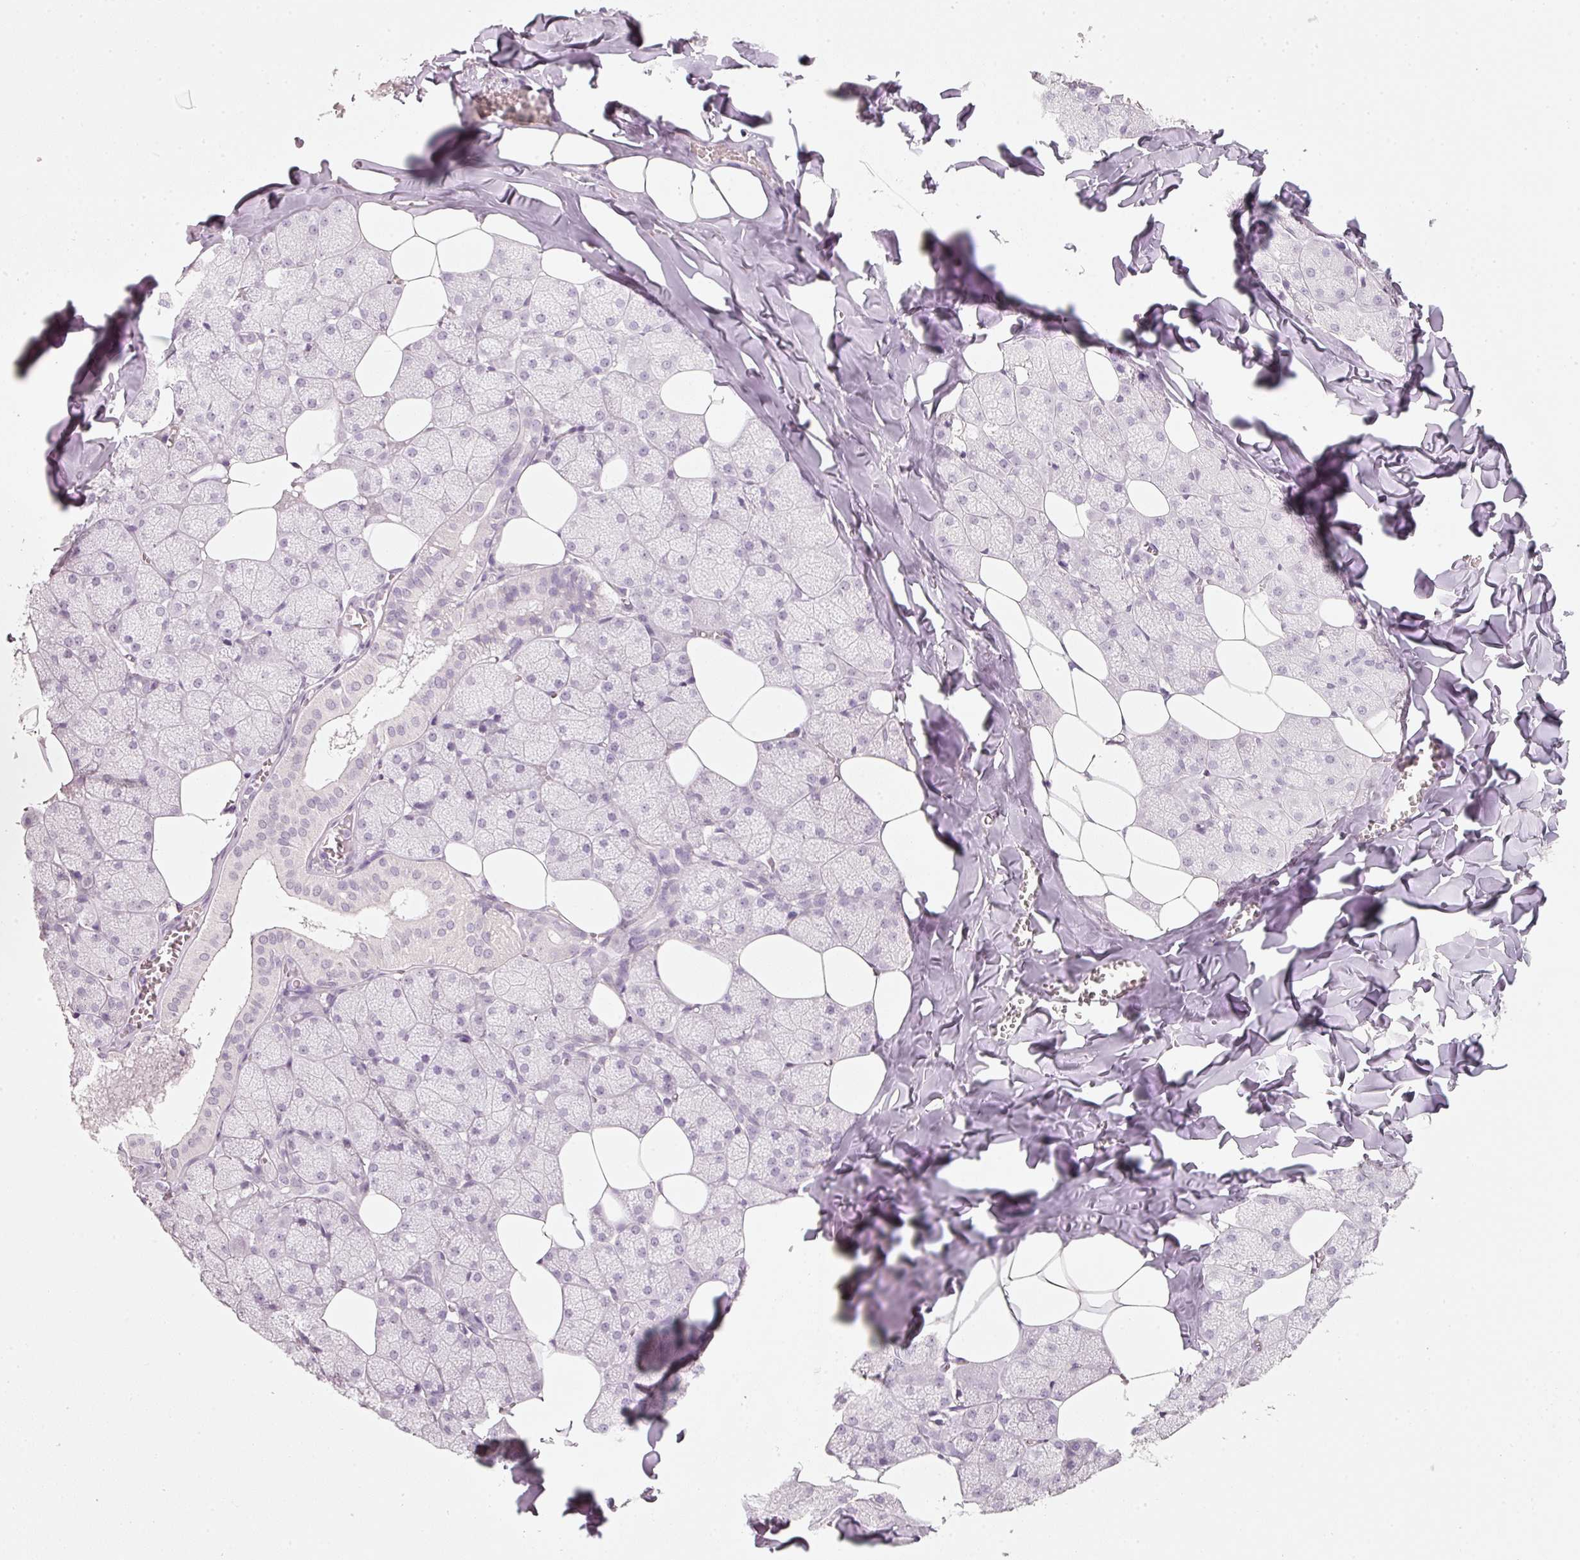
{"staining": {"intensity": "negative", "quantity": "none", "location": "none"}, "tissue": "salivary gland", "cell_type": "Glandular cells", "image_type": "normal", "snomed": [{"axis": "morphology", "description": "Normal tissue, NOS"}, {"axis": "topography", "description": "Salivary gland"}, {"axis": "topography", "description": "Peripheral nerve tissue"}], "caption": "This is an immunohistochemistry (IHC) histopathology image of unremarkable human salivary gland. There is no staining in glandular cells.", "gene": "STEAP1", "patient": {"sex": "male", "age": 38}}